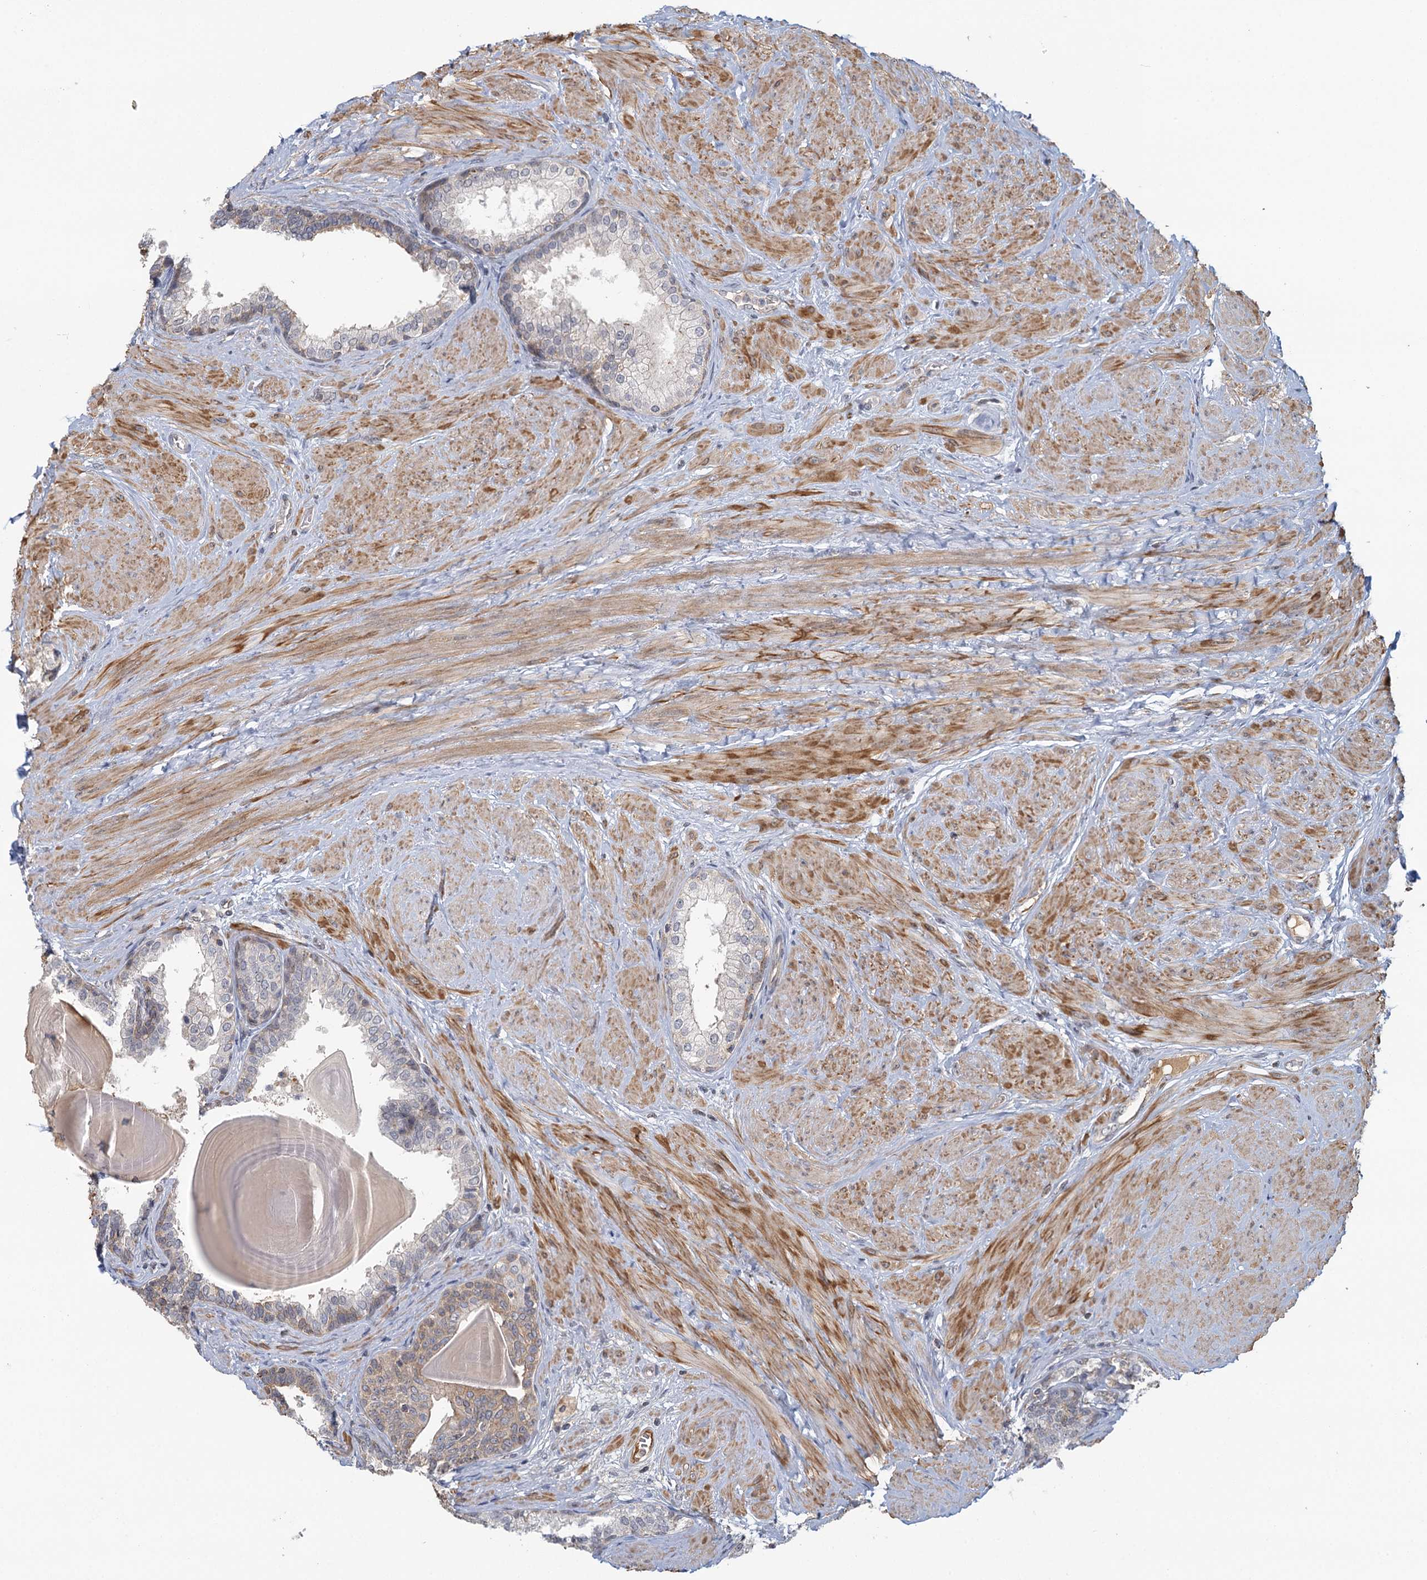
{"staining": {"intensity": "weak", "quantity": "<25%", "location": "cytoplasmic/membranous,nuclear"}, "tissue": "prostate", "cell_type": "Glandular cells", "image_type": "normal", "snomed": [{"axis": "morphology", "description": "Normal tissue, NOS"}, {"axis": "topography", "description": "Prostate"}], "caption": "Immunohistochemistry of unremarkable human prostate shows no staining in glandular cells.", "gene": "GPATCH11", "patient": {"sex": "male", "age": 48}}